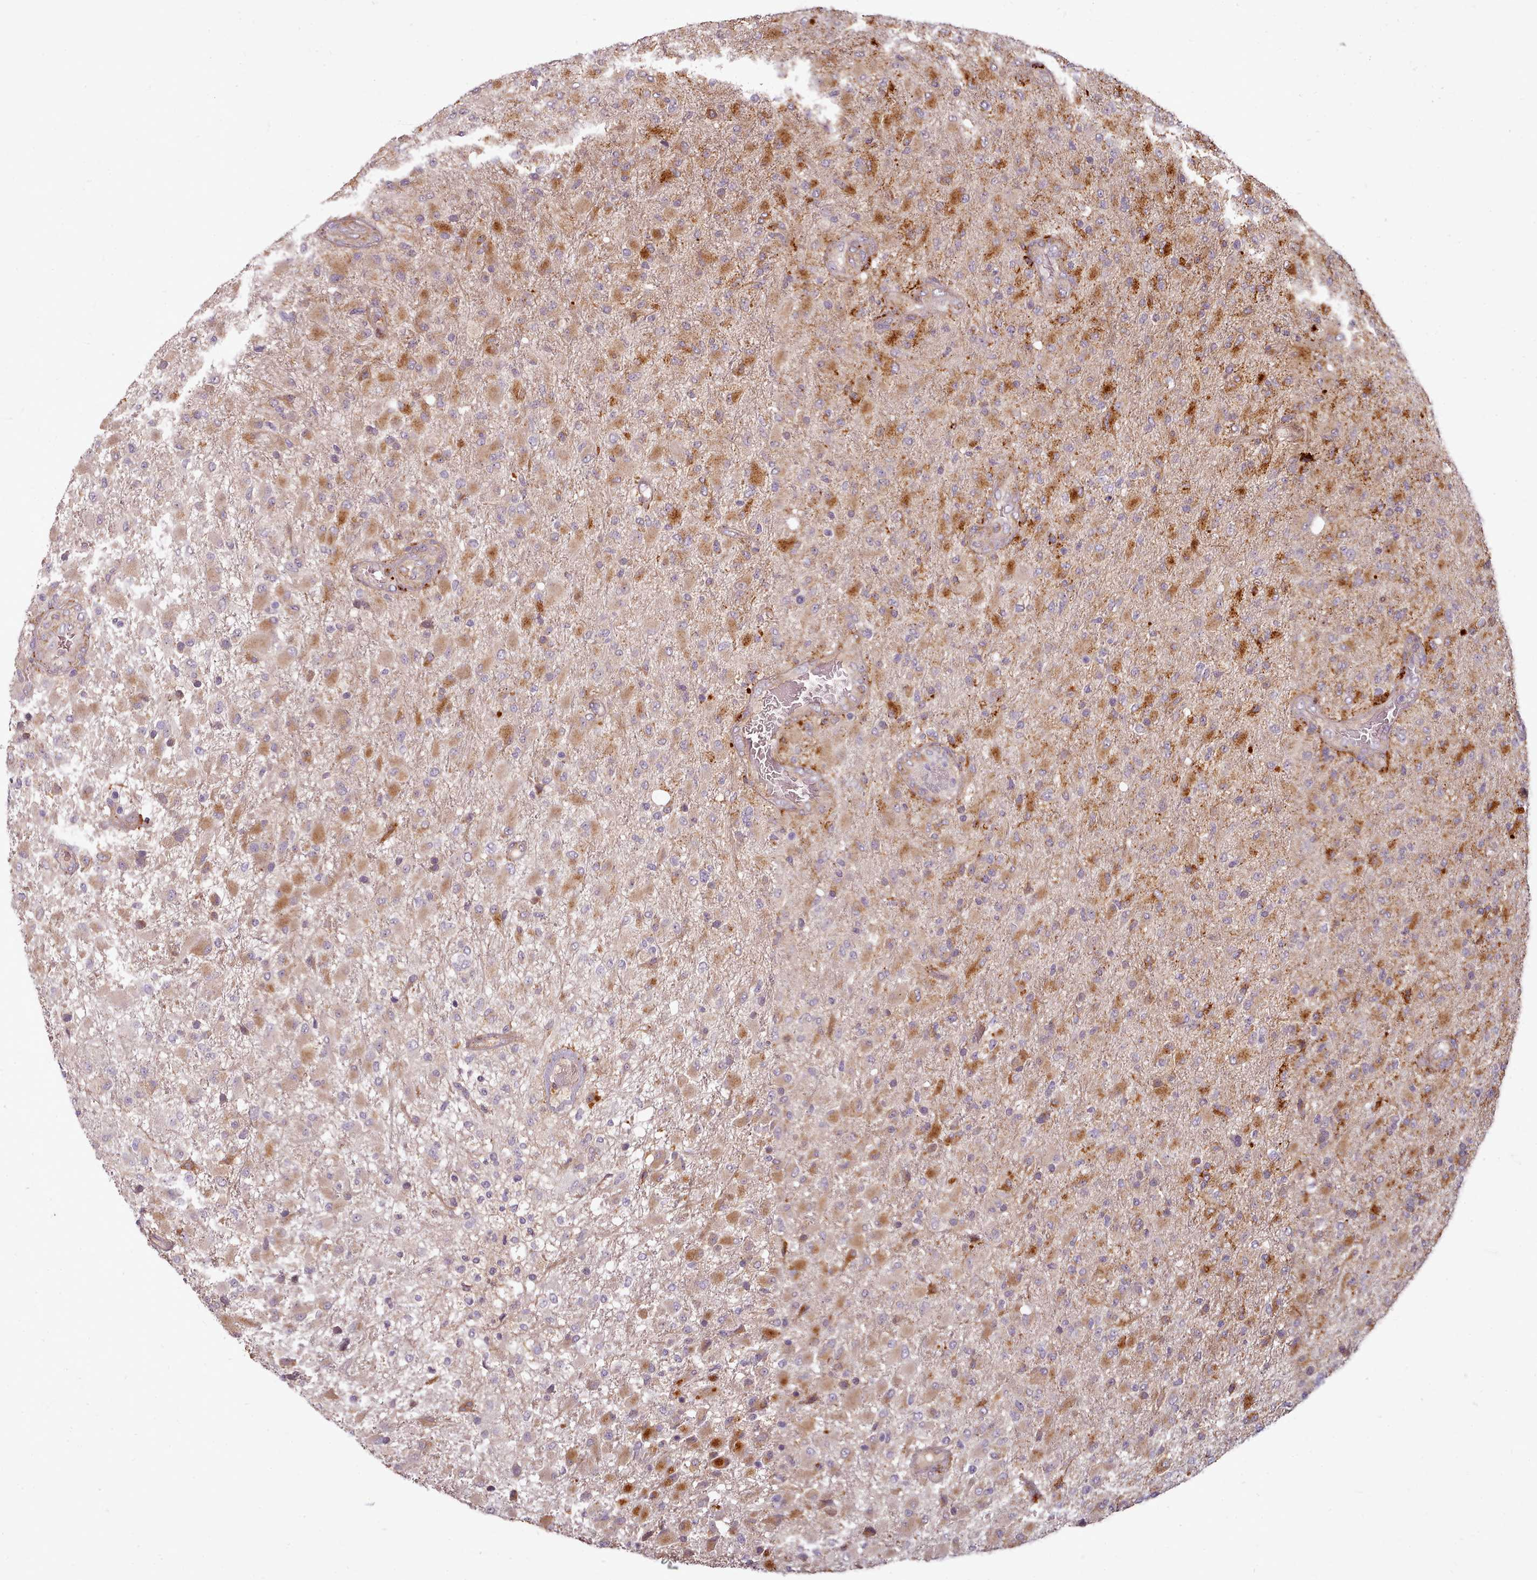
{"staining": {"intensity": "moderate", "quantity": "25%-75%", "location": "cytoplasmic/membranous"}, "tissue": "glioma", "cell_type": "Tumor cells", "image_type": "cancer", "snomed": [{"axis": "morphology", "description": "Glioma, malignant, Low grade"}, {"axis": "topography", "description": "Brain"}], "caption": "Immunohistochemistry (DAB) staining of human glioma displays moderate cytoplasmic/membranous protein staining in about 25%-75% of tumor cells.", "gene": "C1QTNF5", "patient": {"sex": "male", "age": 65}}